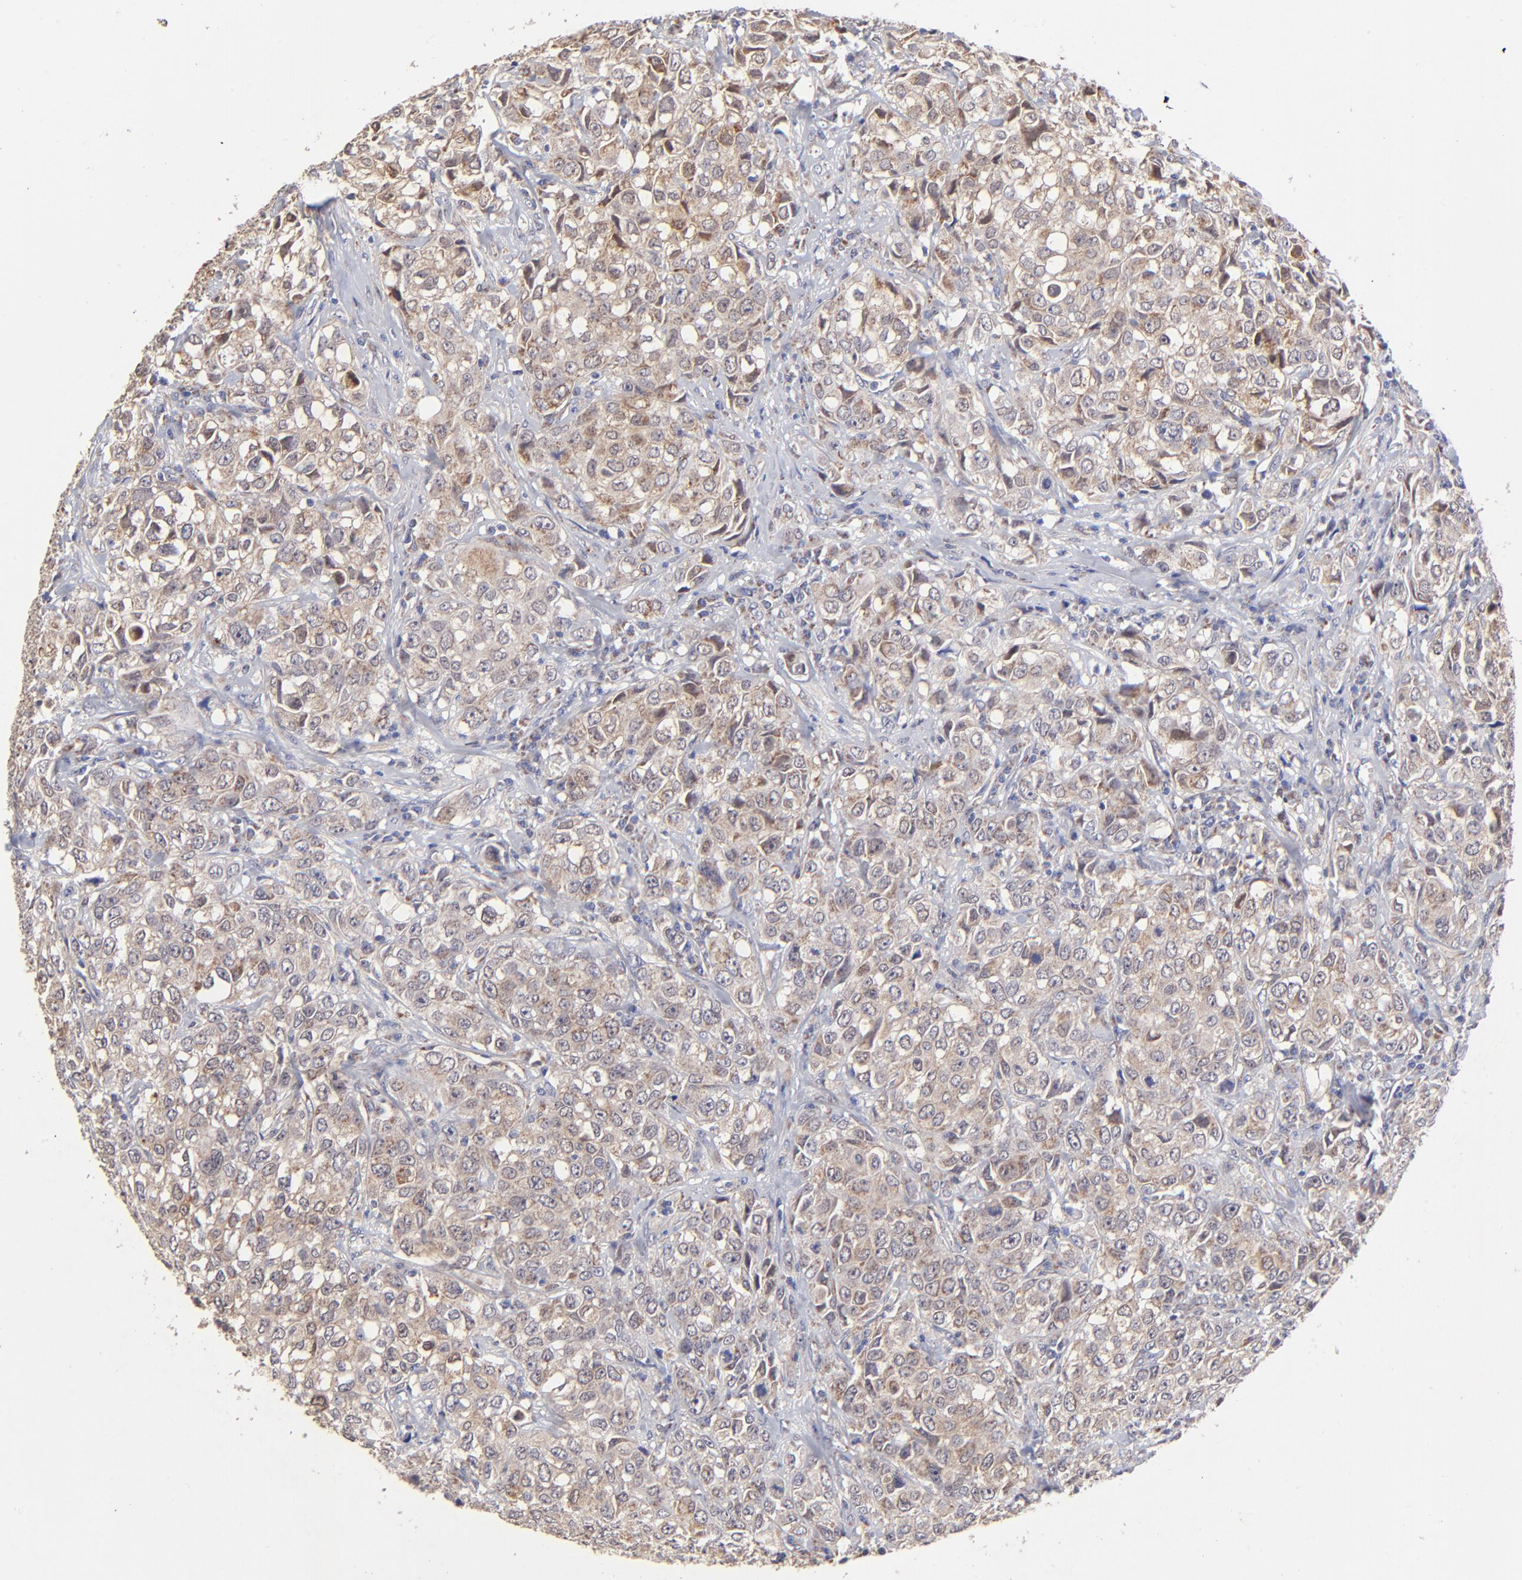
{"staining": {"intensity": "moderate", "quantity": "25%-75%", "location": "cytoplasmic/membranous"}, "tissue": "urothelial cancer", "cell_type": "Tumor cells", "image_type": "cancer", "snomed": [{"axis": "morphology", "description": "Urothelial carcinoma, High grade"}, {"axis": "topography", "description": "Urinary bladder"}], "caption": "Moderate cytoplasmic/membranous positivity is present in about 25%-75% of tumor cells in urothelial carcinoma (high-grade). (DAB (3,3'-diaminobenzidine) IHC, brown staining for protein, blue staining for nuclei).", "gene": "FBXL12", "patient": {"sex": "female", "age": 75}}